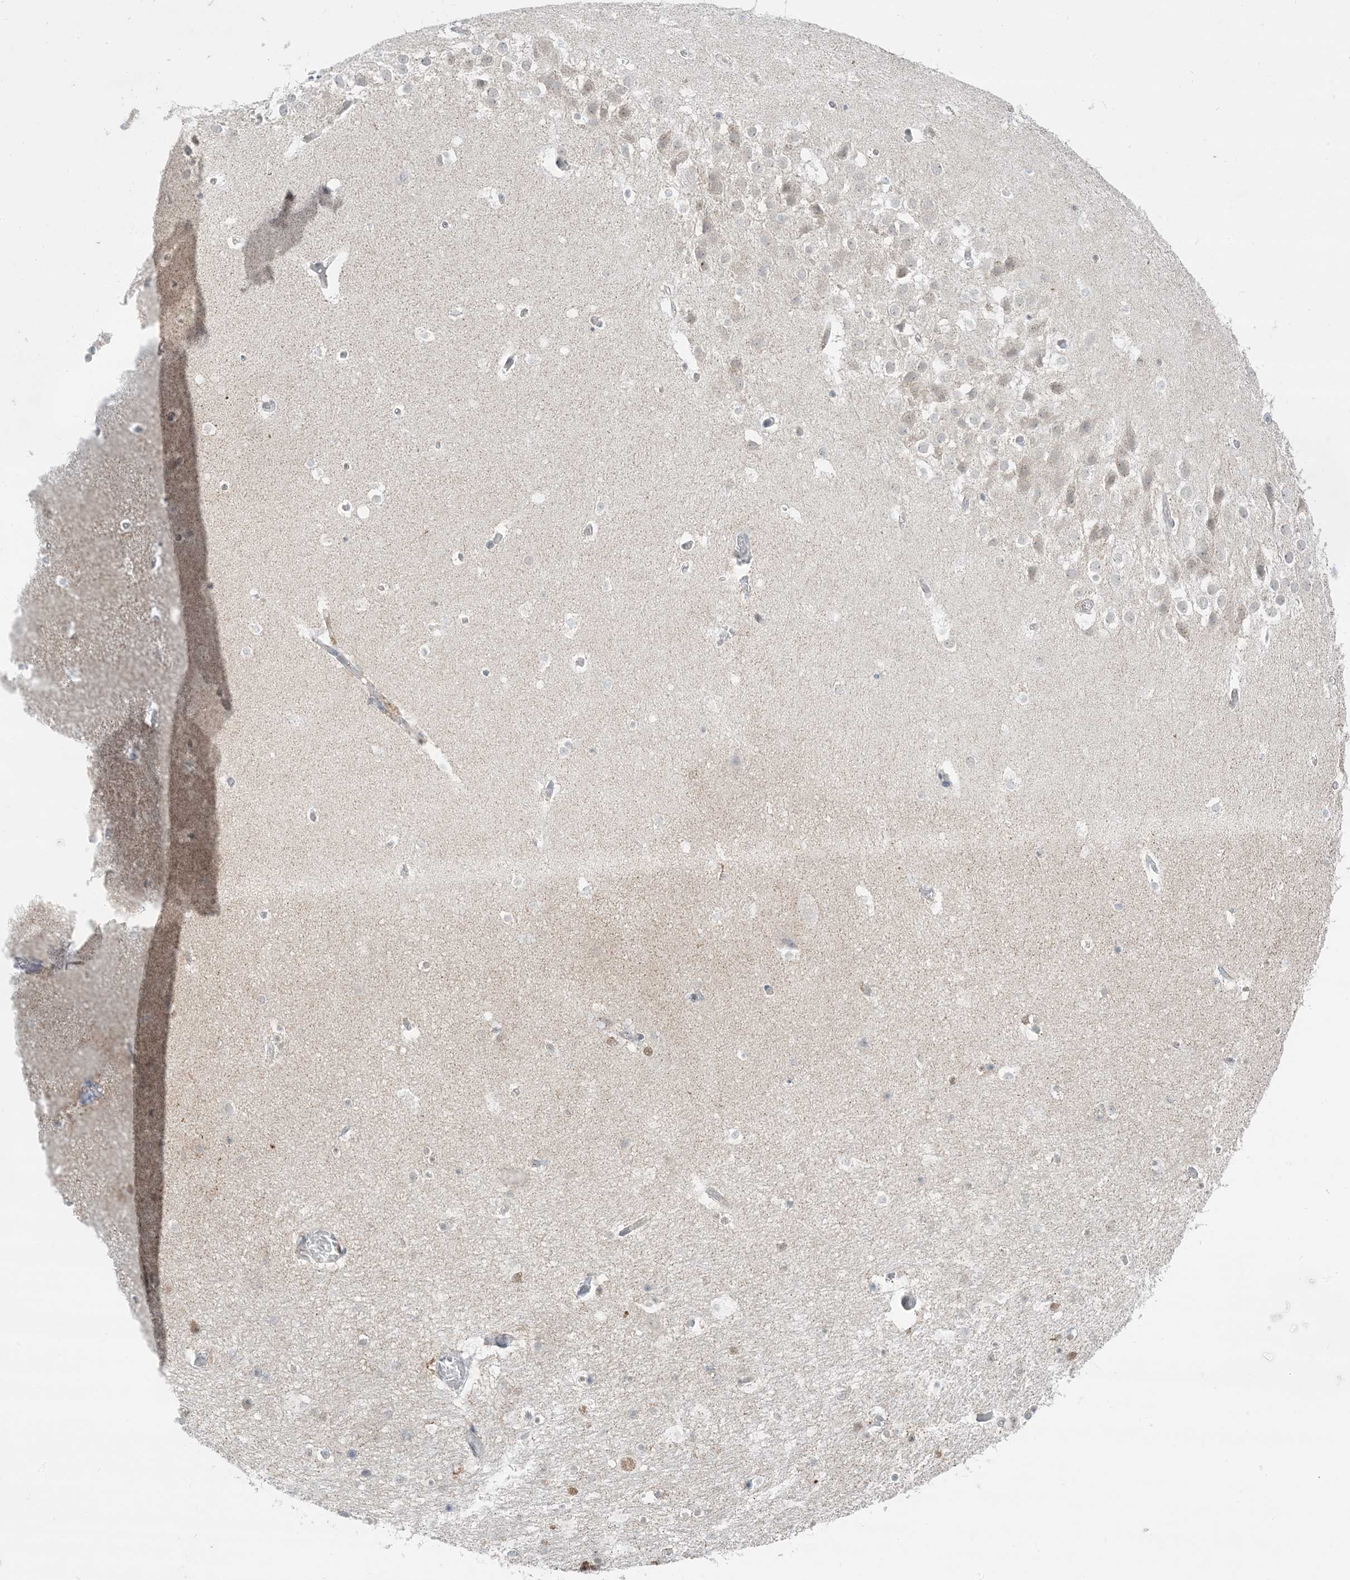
{"staining": {"intensity": "negative", "quantity": "none", "location": "none"}, "tissue": "hippocampus", "cell_type": "Glial cells", "image_type": "normal", "snomed": [{"axis": "morphology", "description": "Normal tissue, NOS"}, {"axis": "topography", "description": "Hippocampus"}], "caption": "This is a image of immunohistochemistry staining of normal hippocampus, which shows no positivity in glial cells. (DAB (3,3'-diaminobenzidine) immunohistochemistry (IHC), high magnification).", "gene": "TFPT", "patient": {"sex": "female", "age": 52}}